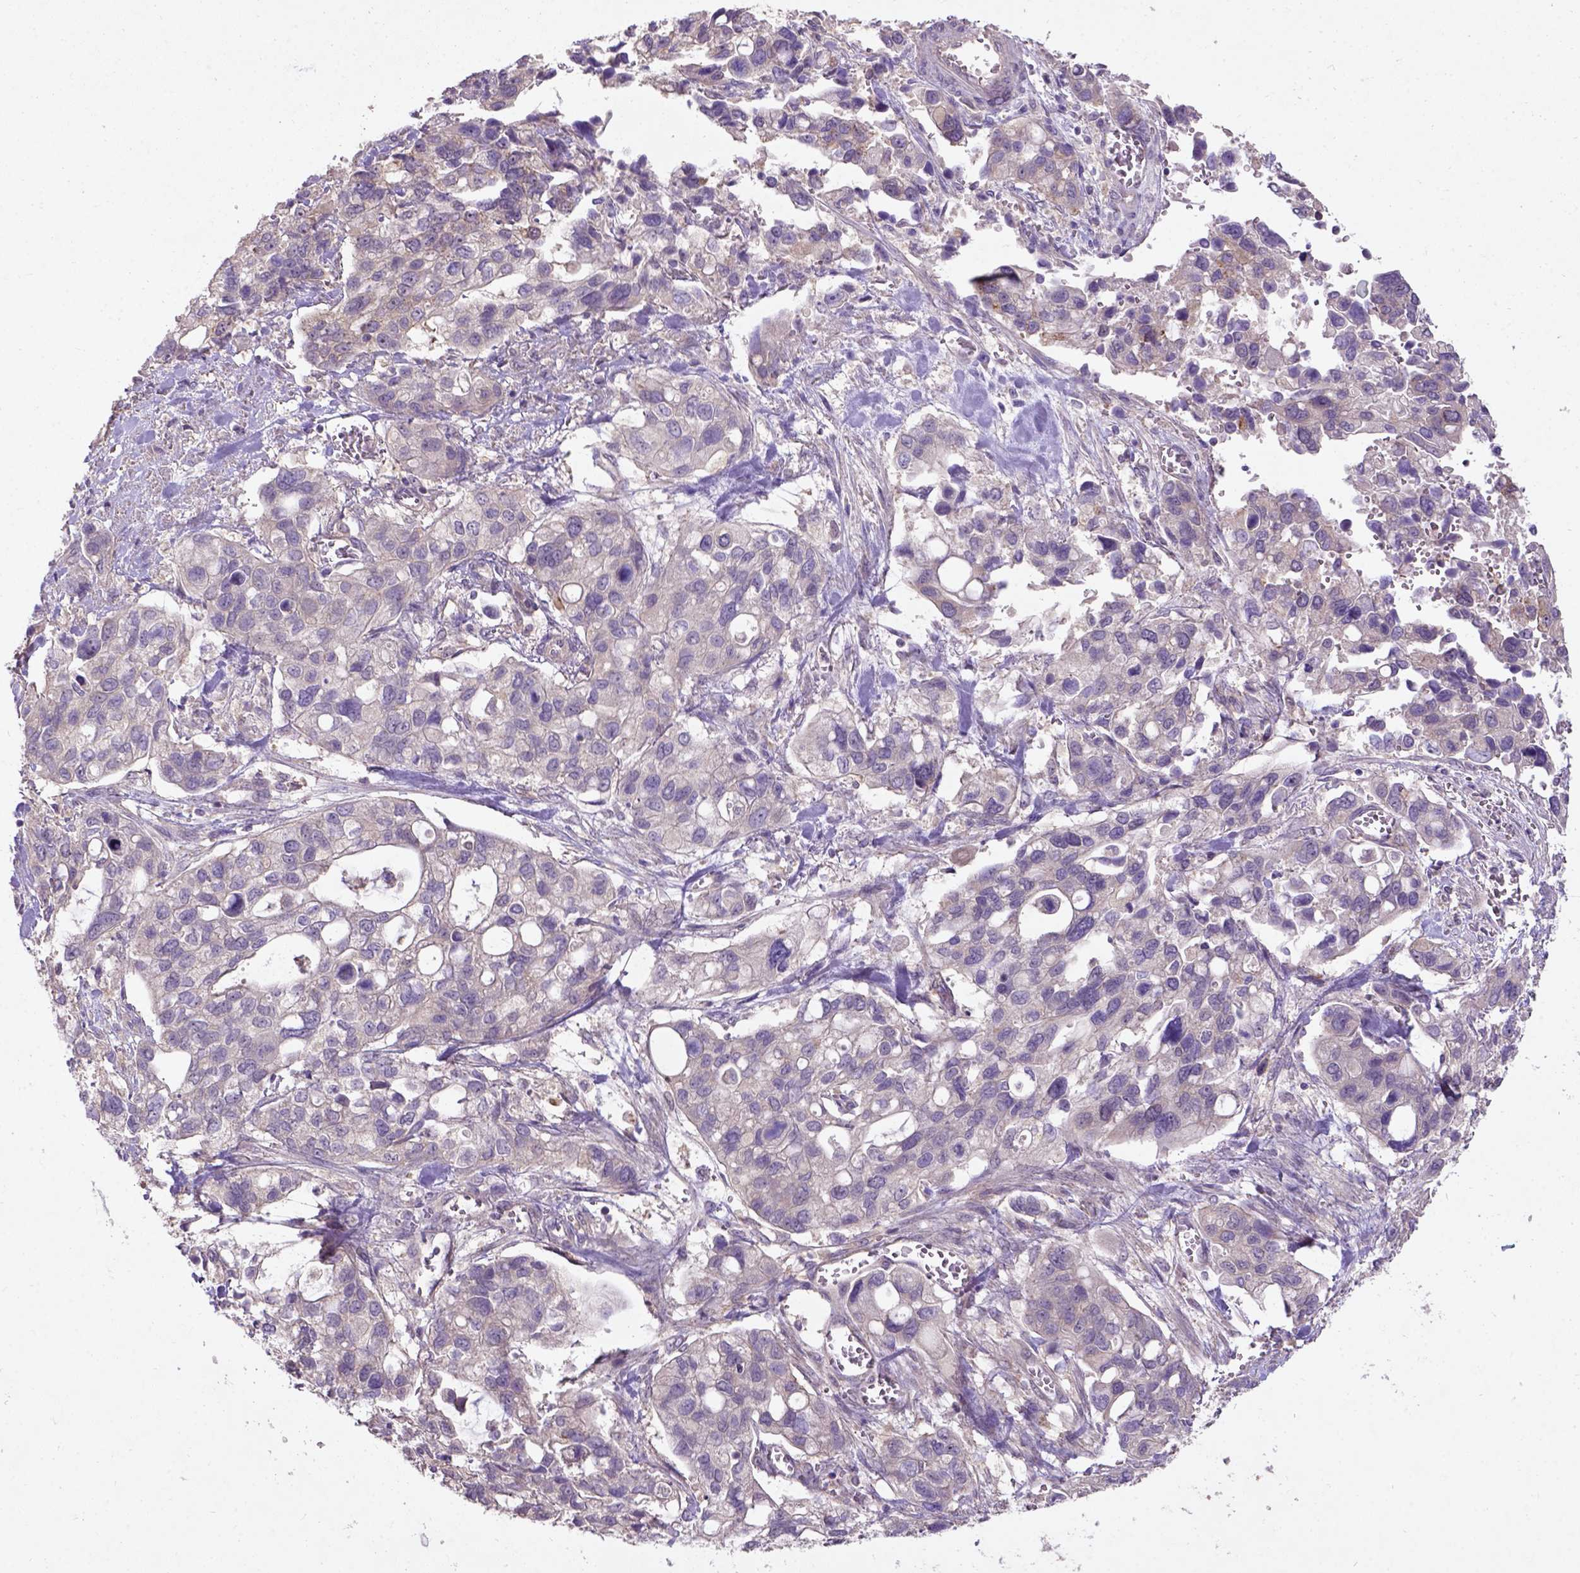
{"staining": {"intensity": "weak", "quantity": "25%-75%", "location": "cytoplasmic/membranous"}, "tissue": "stomach cancer", "cell_type": "Tumor cells", "image_type": "cancer", "snomed": [{"axis": "morphology", "description": "Adenocarcinoma, NOS"}, {"axis": "topography", "description": "Stomach, upper"}], "caption": "This photomicrograph reveals stomach cancer stained with immunohistochemistry to label a protein in brown. The cytoplasmic/membranous of tumor cells show weak positivity for the protein. Nuclei are counter-stained blue.", "gene": "KBTBD8", "patient": {"sex": "female", "age": 81}}